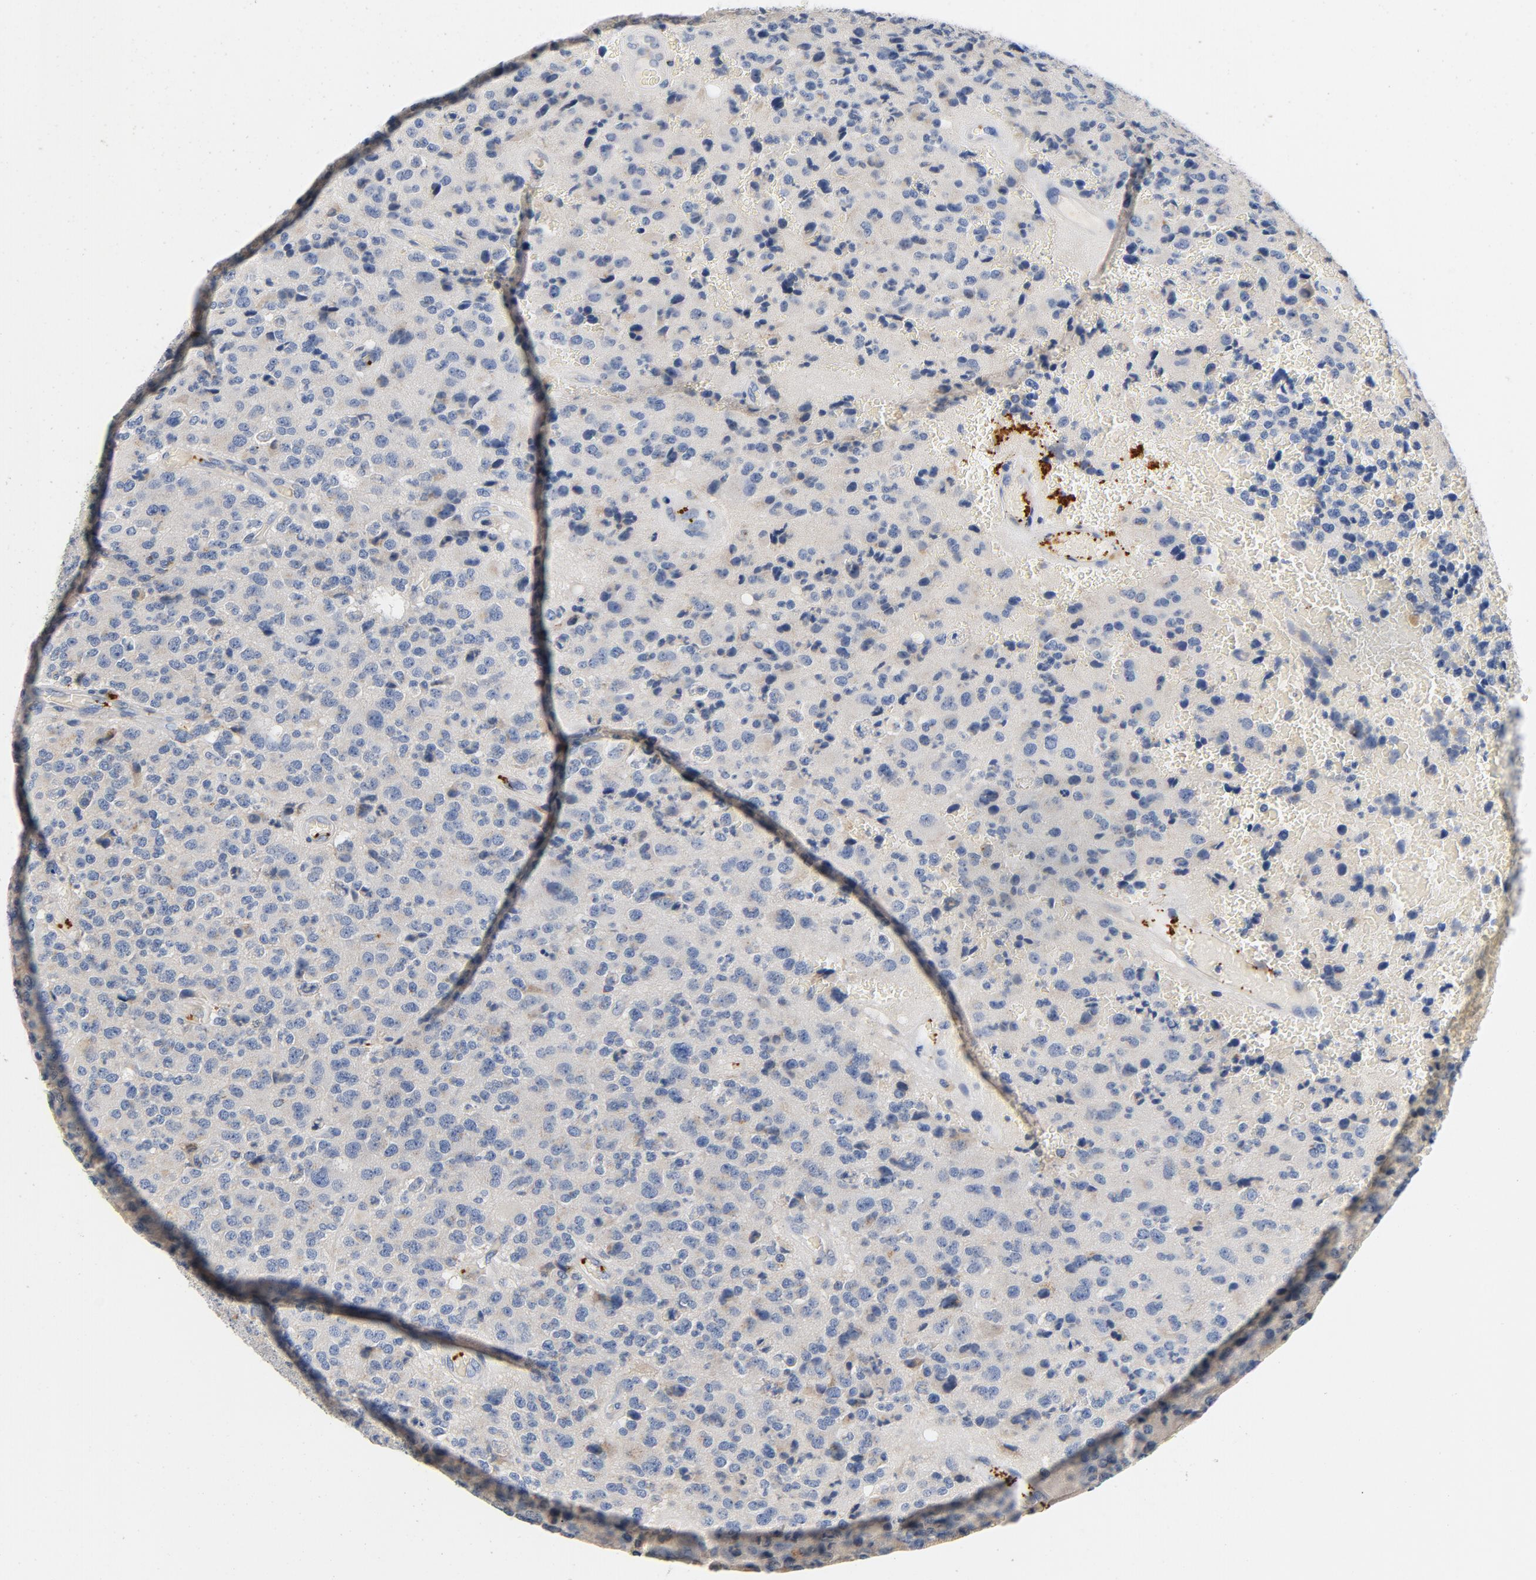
{"staining": {"intensity": "negative", "quantity": "none", "location": "none"}, "tissue": "glioma", "cell_type": "Tumor cells", "image_type": "cancer", "snomed": [{"axis": "morphology", "description": "Glioma, malignant, High grade"}, {"axis": "topography", "description": "pancreas cauda"}], "caption": "Glioma stained for a protein using immunohistochemistry reveals no positivity tumor cells.", "gene": "LMAN2", "patient": {"sex": "male", "age": 60}}